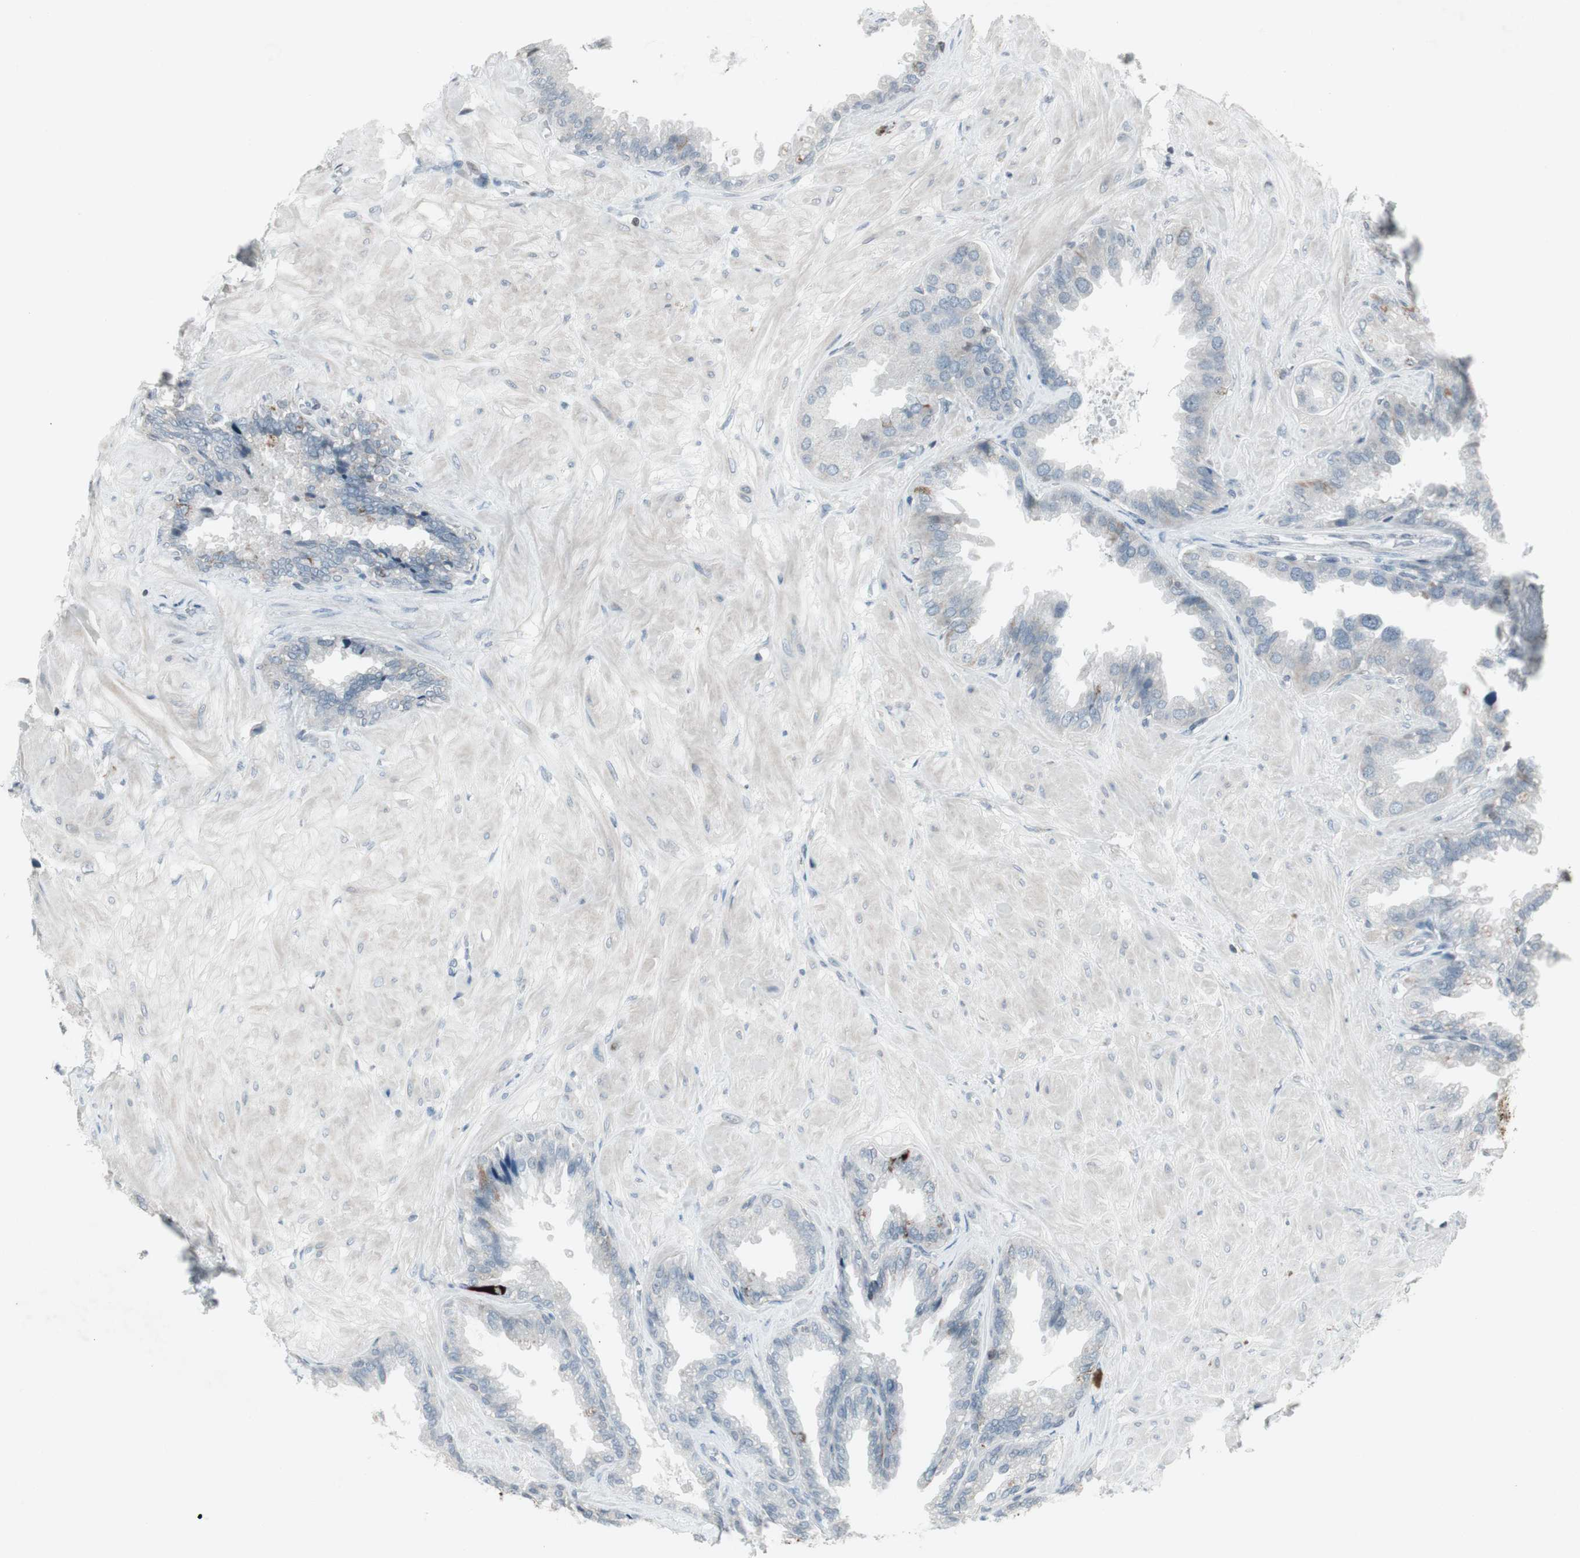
{"staining": {"intensity": "strong", "quantity": "<25%", "location": "cytoplasmic/membranous"}, "tissue": "seminal vesicle", "cell_type": "Glandular cells", "image_type": "normal", "snomed": [{"axis": "morphology", "description": "Normal tissue, NOS"}, {"axis": "topography", "description": "Seminal veicle"}], "caption": "A photomicrograph showing strong cytoplasmic/membranous expression in about <25% of glandular cells in normal seminal vesicle, as visualized by brown immunohistochemical staining.", "gene": "ARG2", "patient": {"sex": "male", "age": 46}}